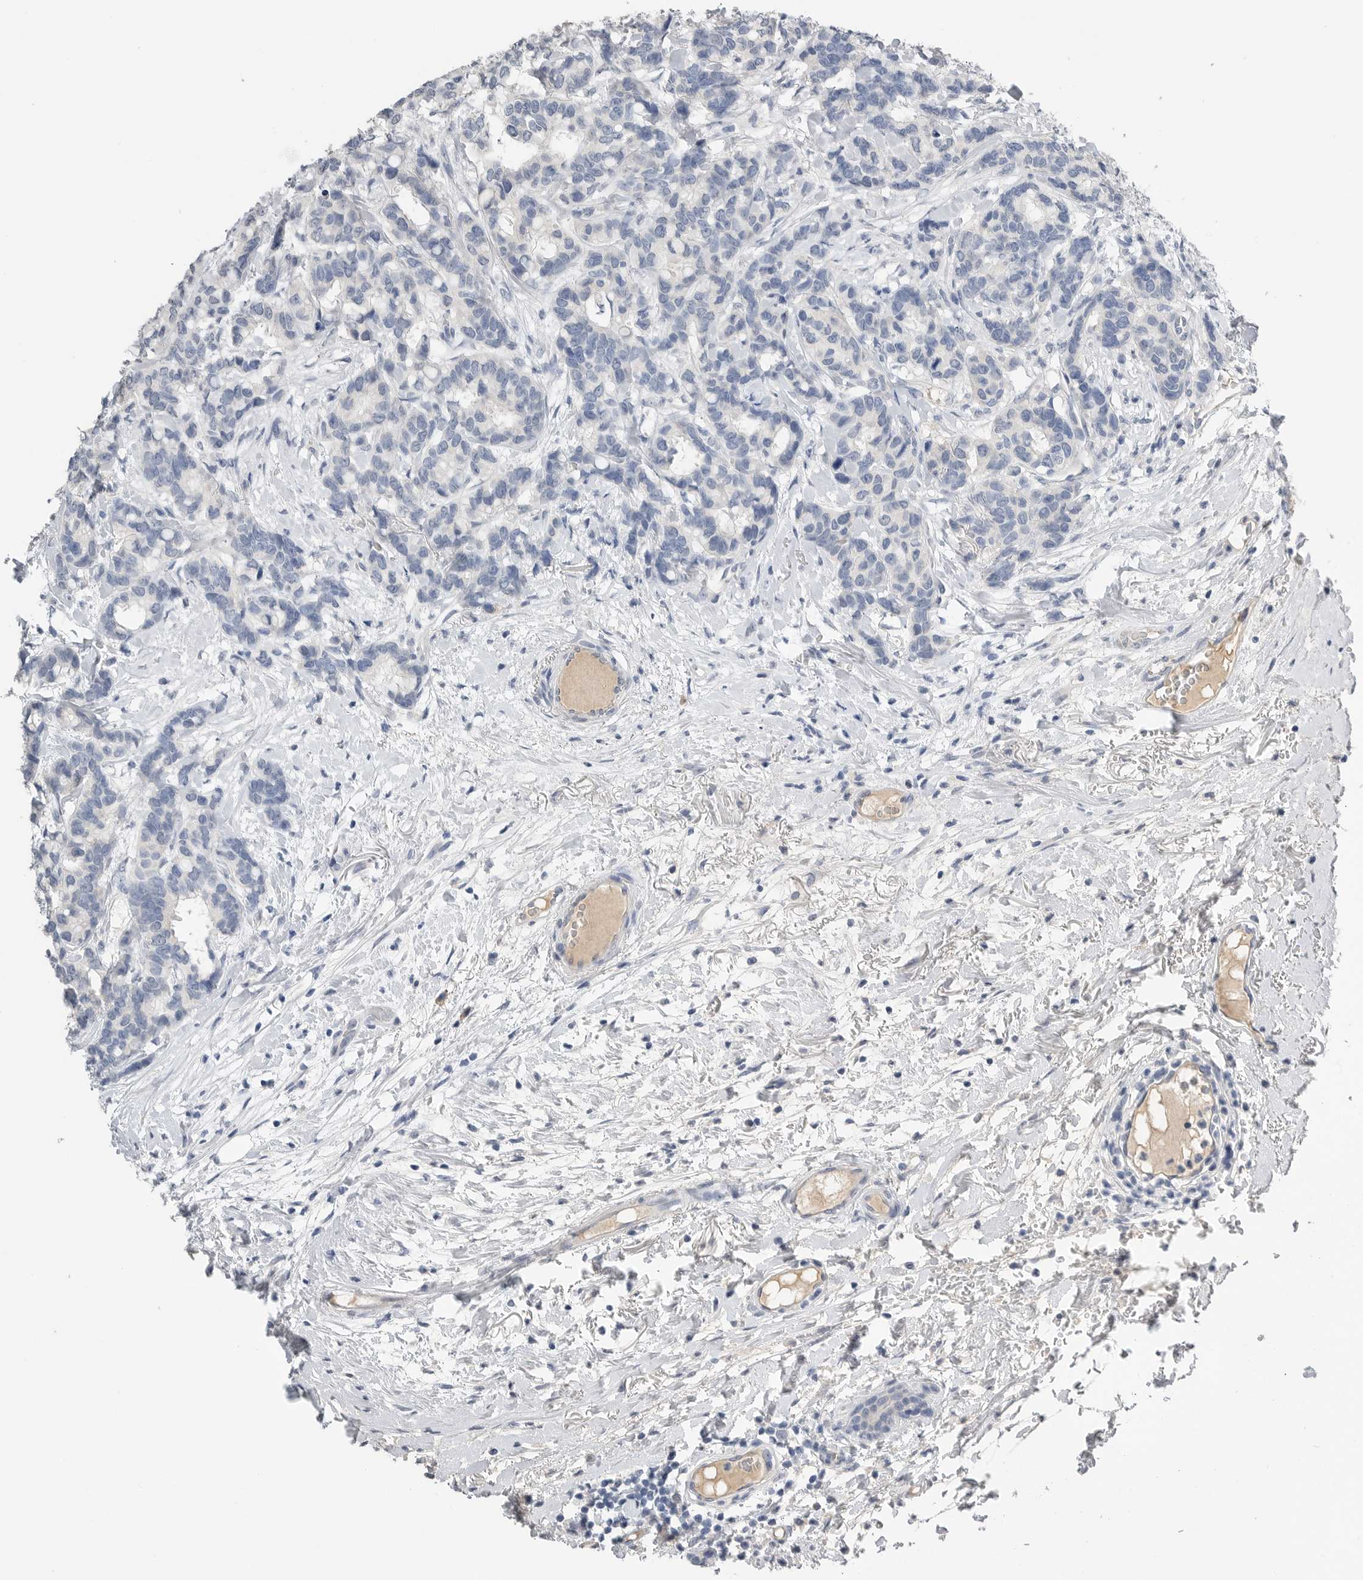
{"staining": {"intensity": "negative", "quantity": "none", "location": "none"}, "tissue": "breast cancer", "cell_type": "Tumor cells", "image_type": "cancer", "snomed": [{"axis": "morphology", "description": "Duct carcinoma"}, {"axis": "topography", "description": "Breast"}], "caption": "This is an immunohistochemistry micrograph of human breast cancer. There is no positivity in tumor cells.", "gene": "FABP6", "patient": {"sex": "female", "age": 87}}